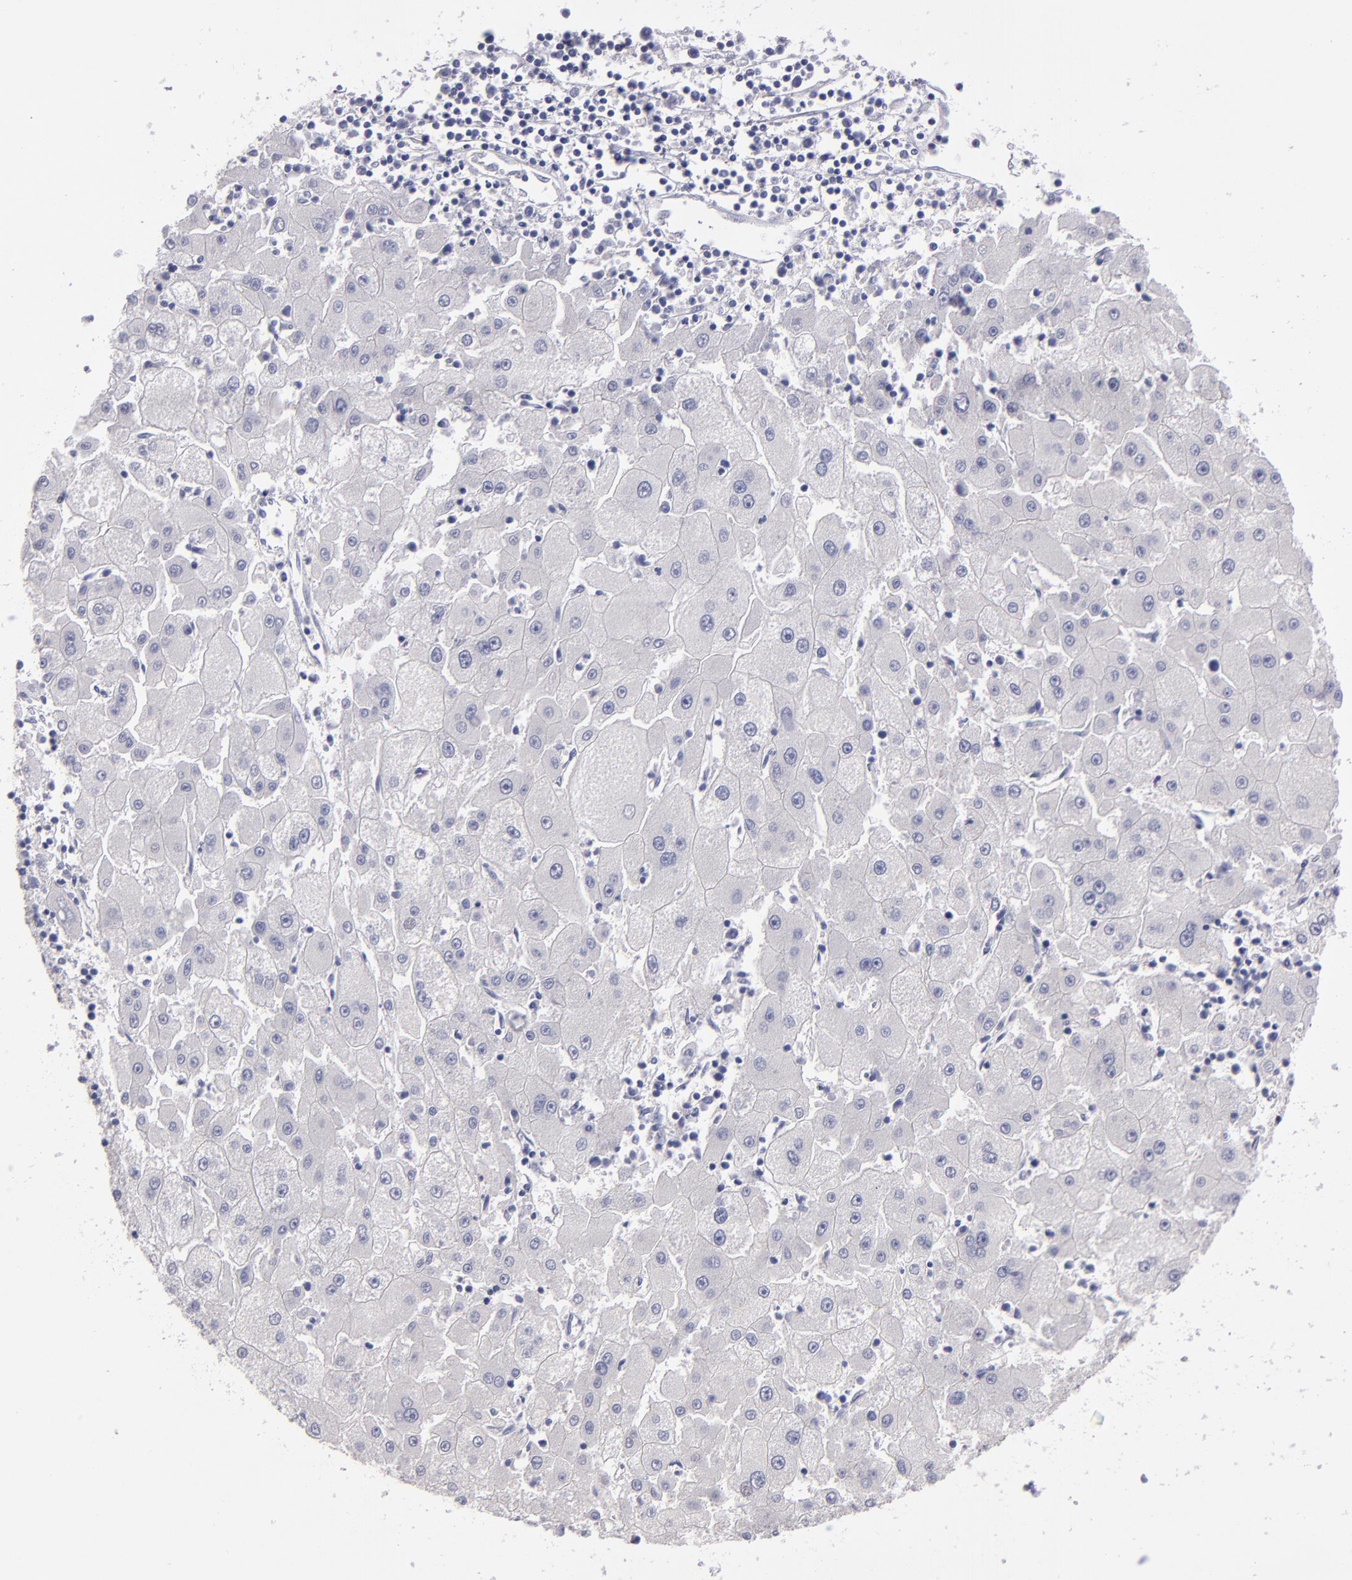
{"staining": {"intensity": "negative", "quantity": "none", "location": "none"}, "tissue": "liver cancer", "cell_type": "Tumor cells", "image_type": "cancer", "snomed": [{"axis": "morphology", "description": "Carcinoma, Hepatocellular, NOS"}, {"axis": "topography", "description": "Liver"}], "caption": "DAB (3,3'-diaminobenzidine) immunohistochemical staining of human hepatocellular carcinoma (liver) displays no significant positivity in tumor cells.", "gene": "CDH3", "patient": {"sex": "male", "age": 72}}